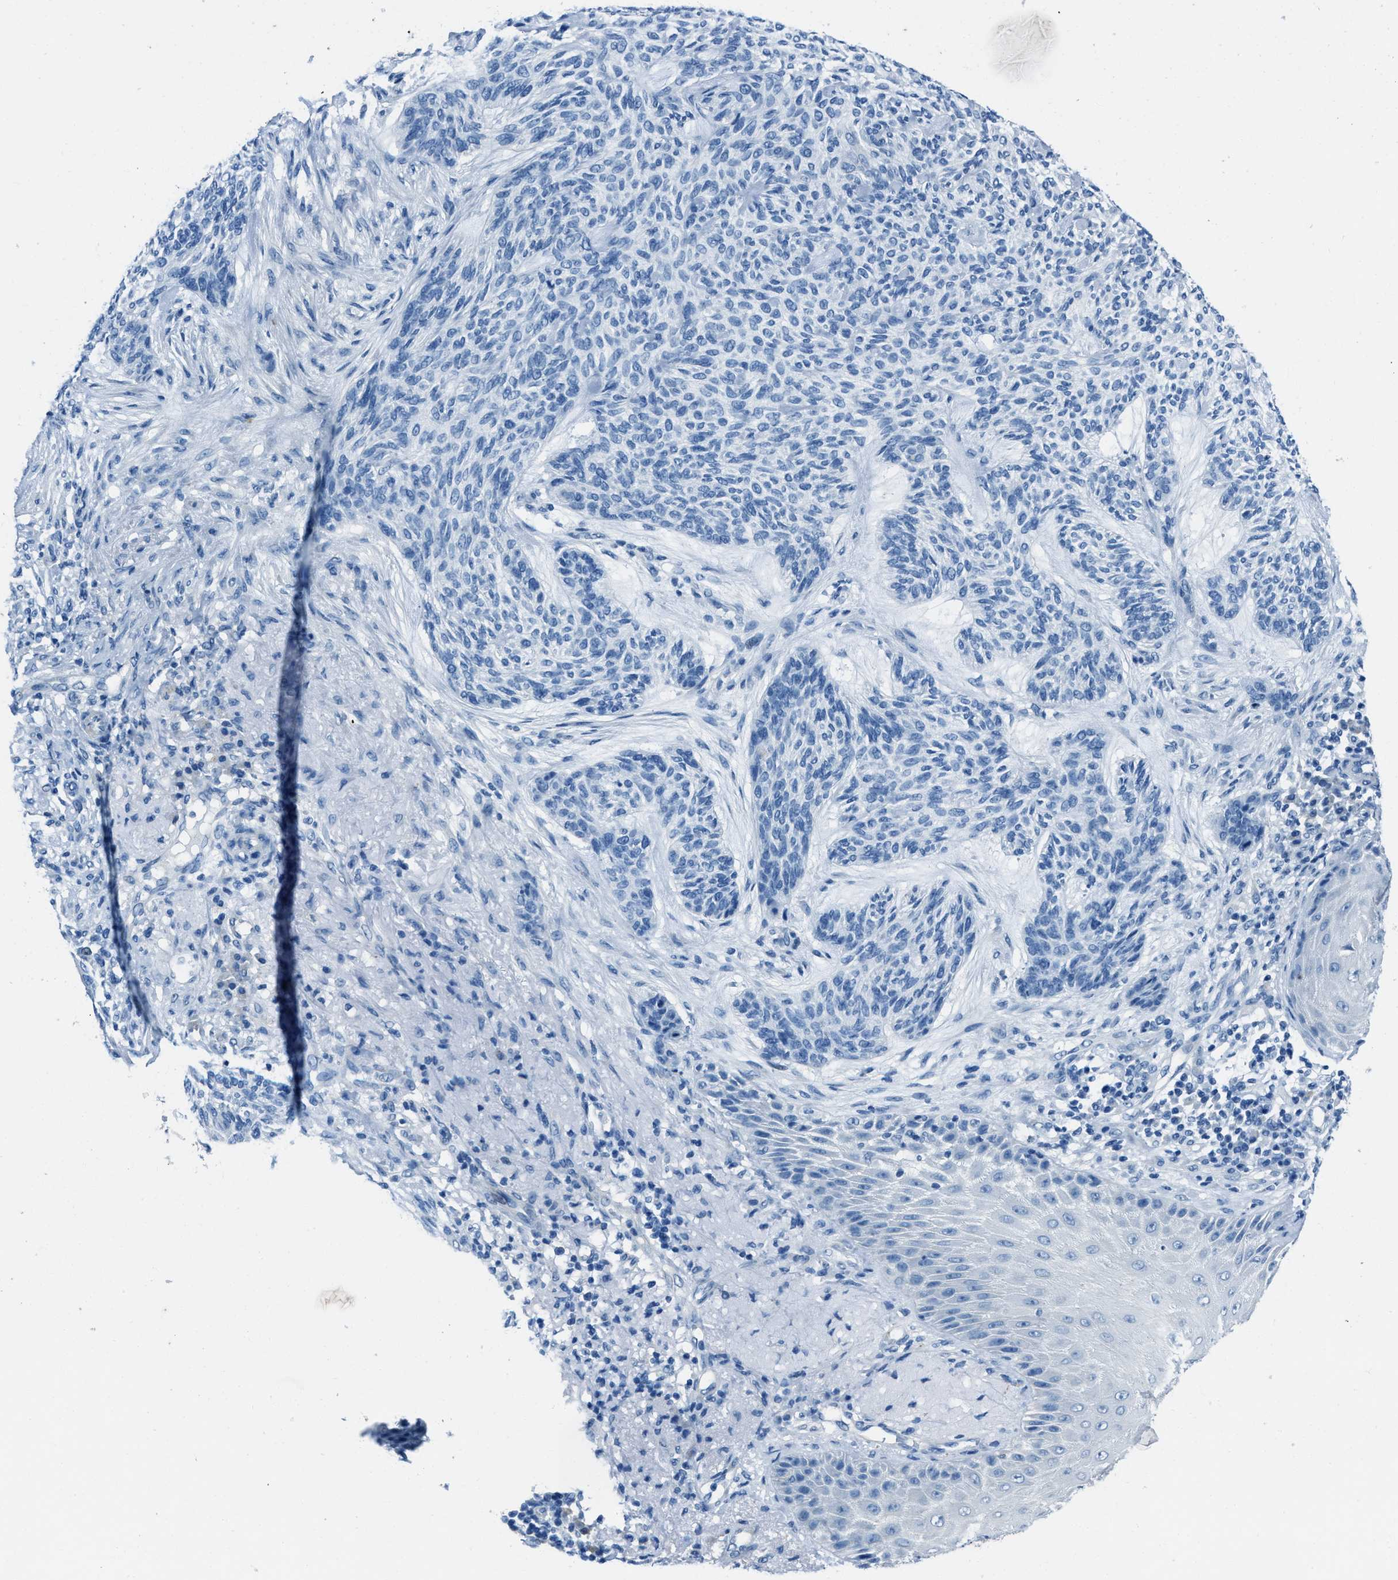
{"staining": {"intensity": "negative", "quantity": "none", "location": "none"}, "tissue": "skin cancer", "cell_type": "Tumor cells", "image_type": "cancer", "snomed": [{"axis": "morphology", "description": "Basal cell carcinoma"}, {"axis": "topography", "description": "Skin"}], "caption": "This is a micrograph of immunohistochemistry (IHC) staining of skin cancer, which shows no expression in tumor cells.", "gene": "AMACR", "patient": {"sex": "male", "age": 55}}